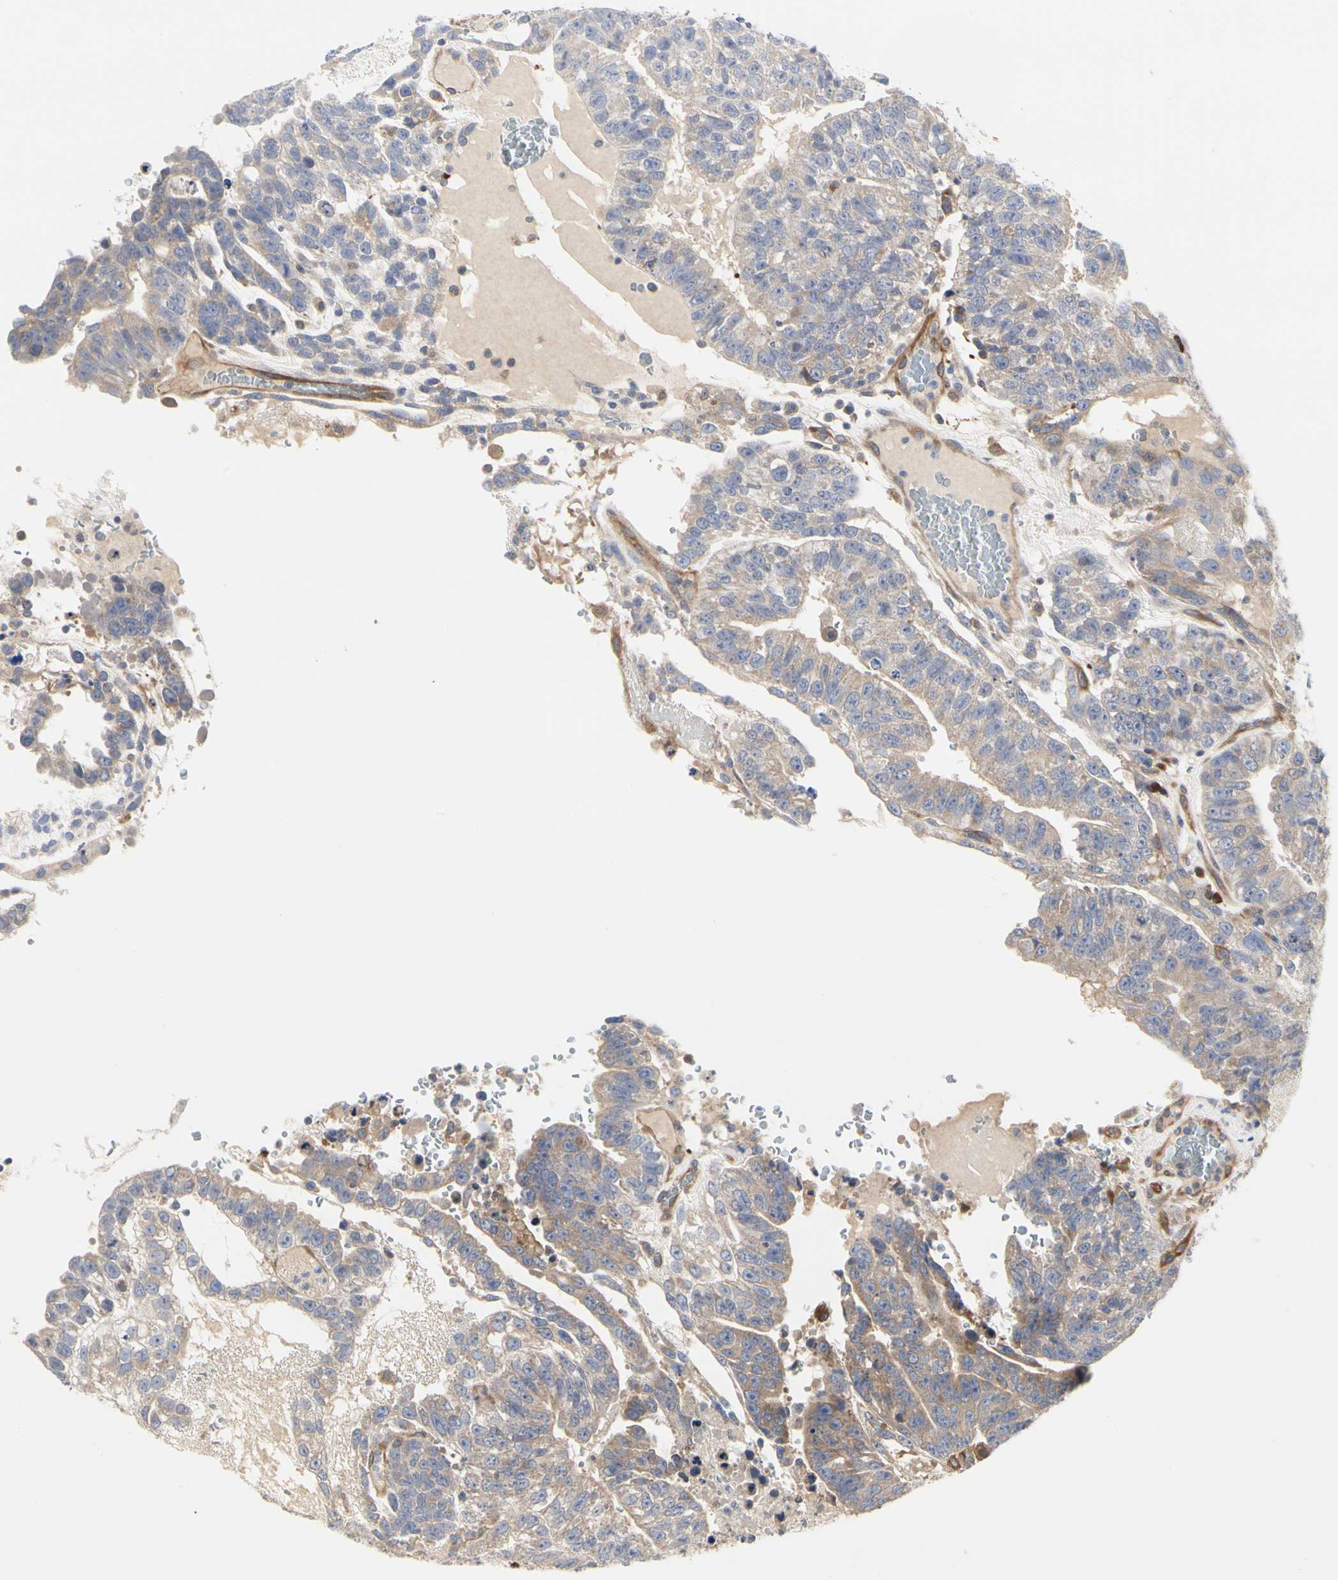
{"staining": {"intensity": "weak", "quantity": ">75%", "location": "cytoplasmic/membranous"}, "tissue": "testis cancer", "cell_type": "Tumor cells", "image_type": "cancer", "snomed": [{"axis": "morphology", "description": "Seminoma, NOS"}, {"axis": "morphology", "description": "Carcinoma, Embryonal, NOS"}, {"axis": "topography", "description": "Testis"}], "caption": "Testis cancer stained with a protein marker displays weak staining in tumor cells.", "gene": "C3orf52", "patient": {"sex": "male", "age": 52}}